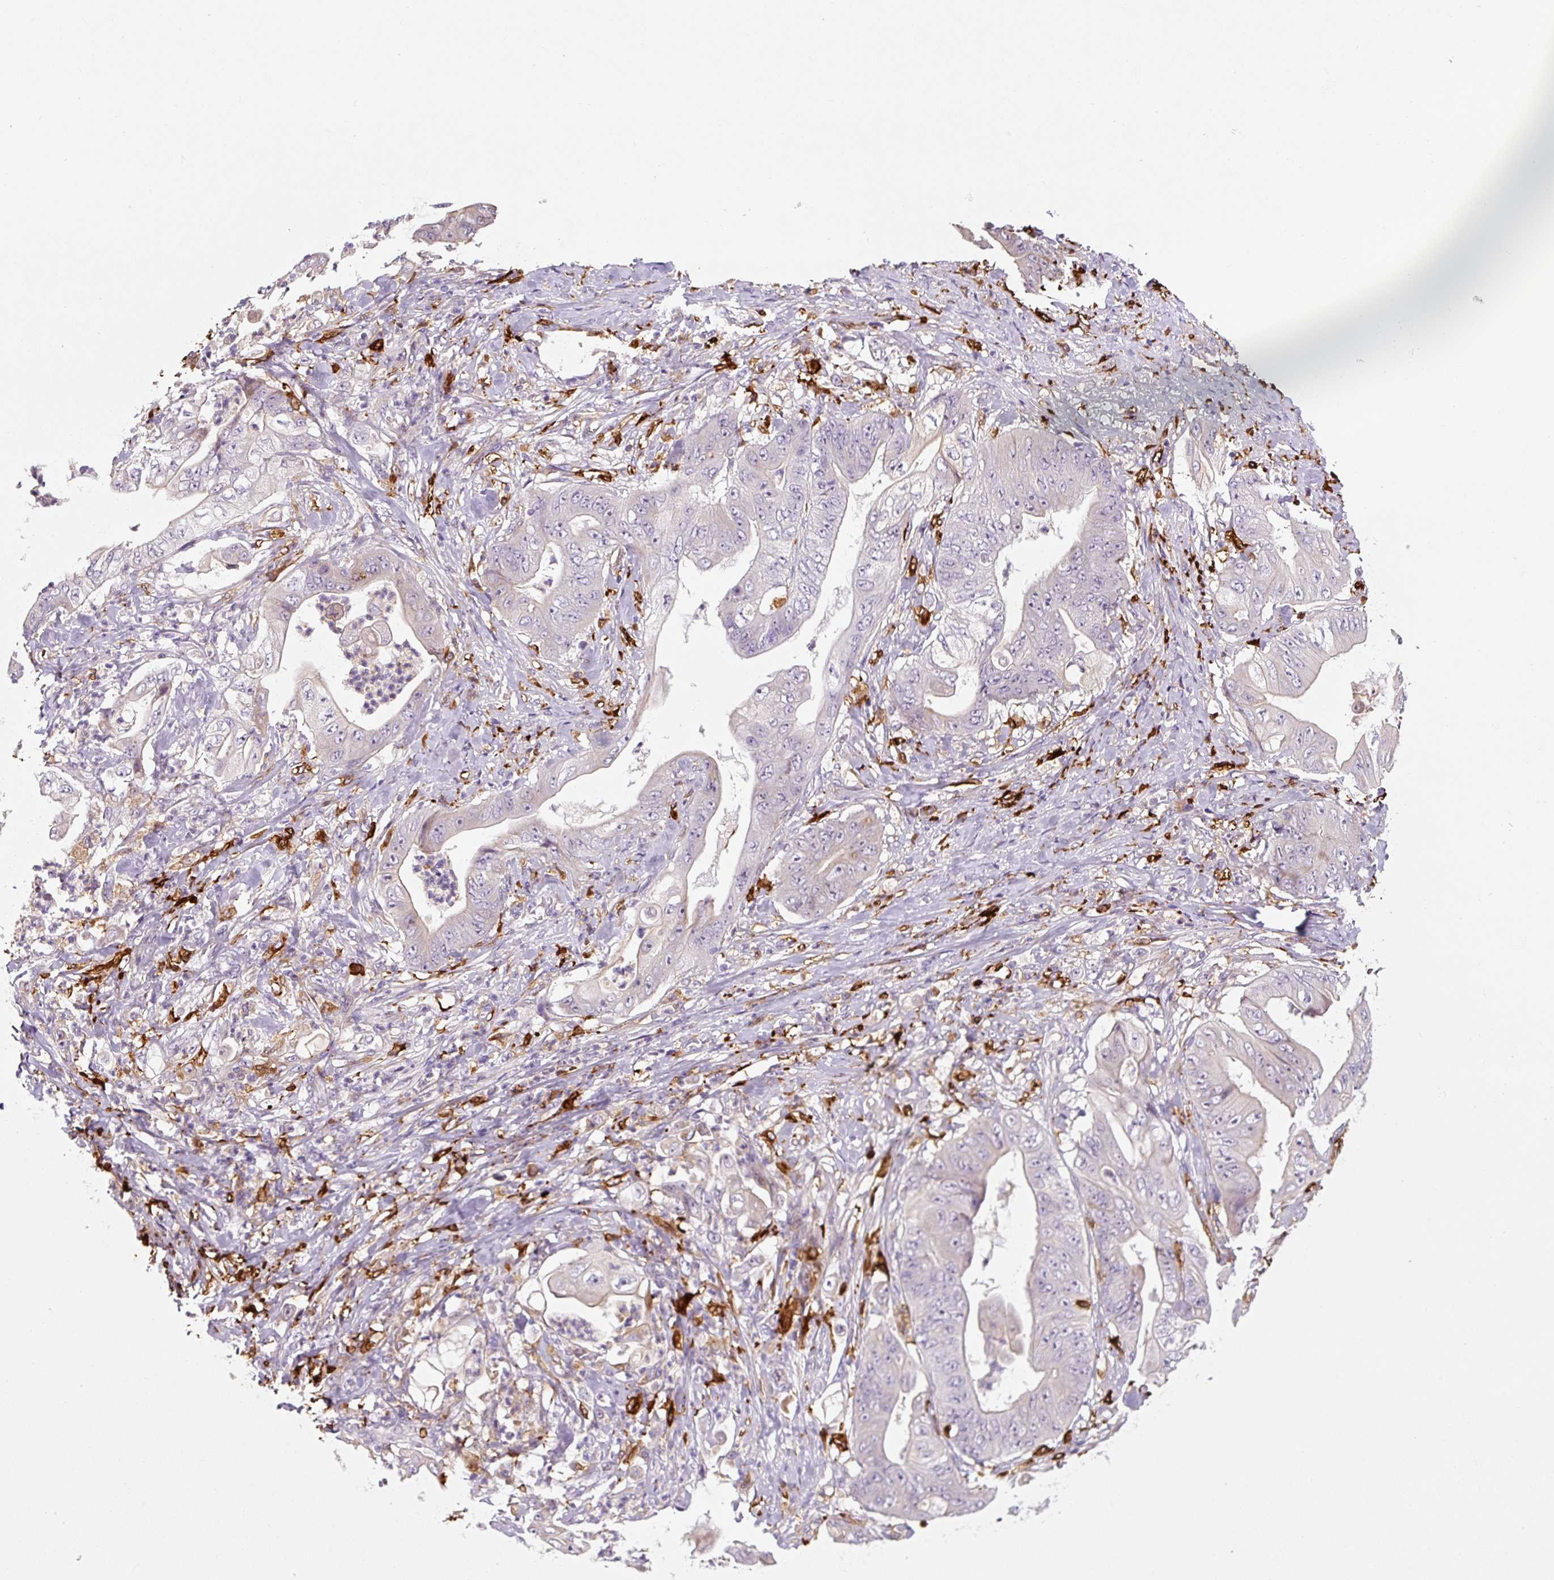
{"staining": {"intensity": "negative", "quantity": "none", "location": "none"}, "tissue": "stomach cancer", "cell_type": "Tumor cells", "image_type": "cancer", "snomed": [{"axis": "morphology", "description": "Adenocarcinoma, NOS"}, {"axis": "topography", "description": "Stomach"}], "caption": "Immunohistochemical staining of human stomach cancer exhibits no significant staining in tumor cells.", "gene": "FUT10", "patient": {"sex": "female", "age": 73}}